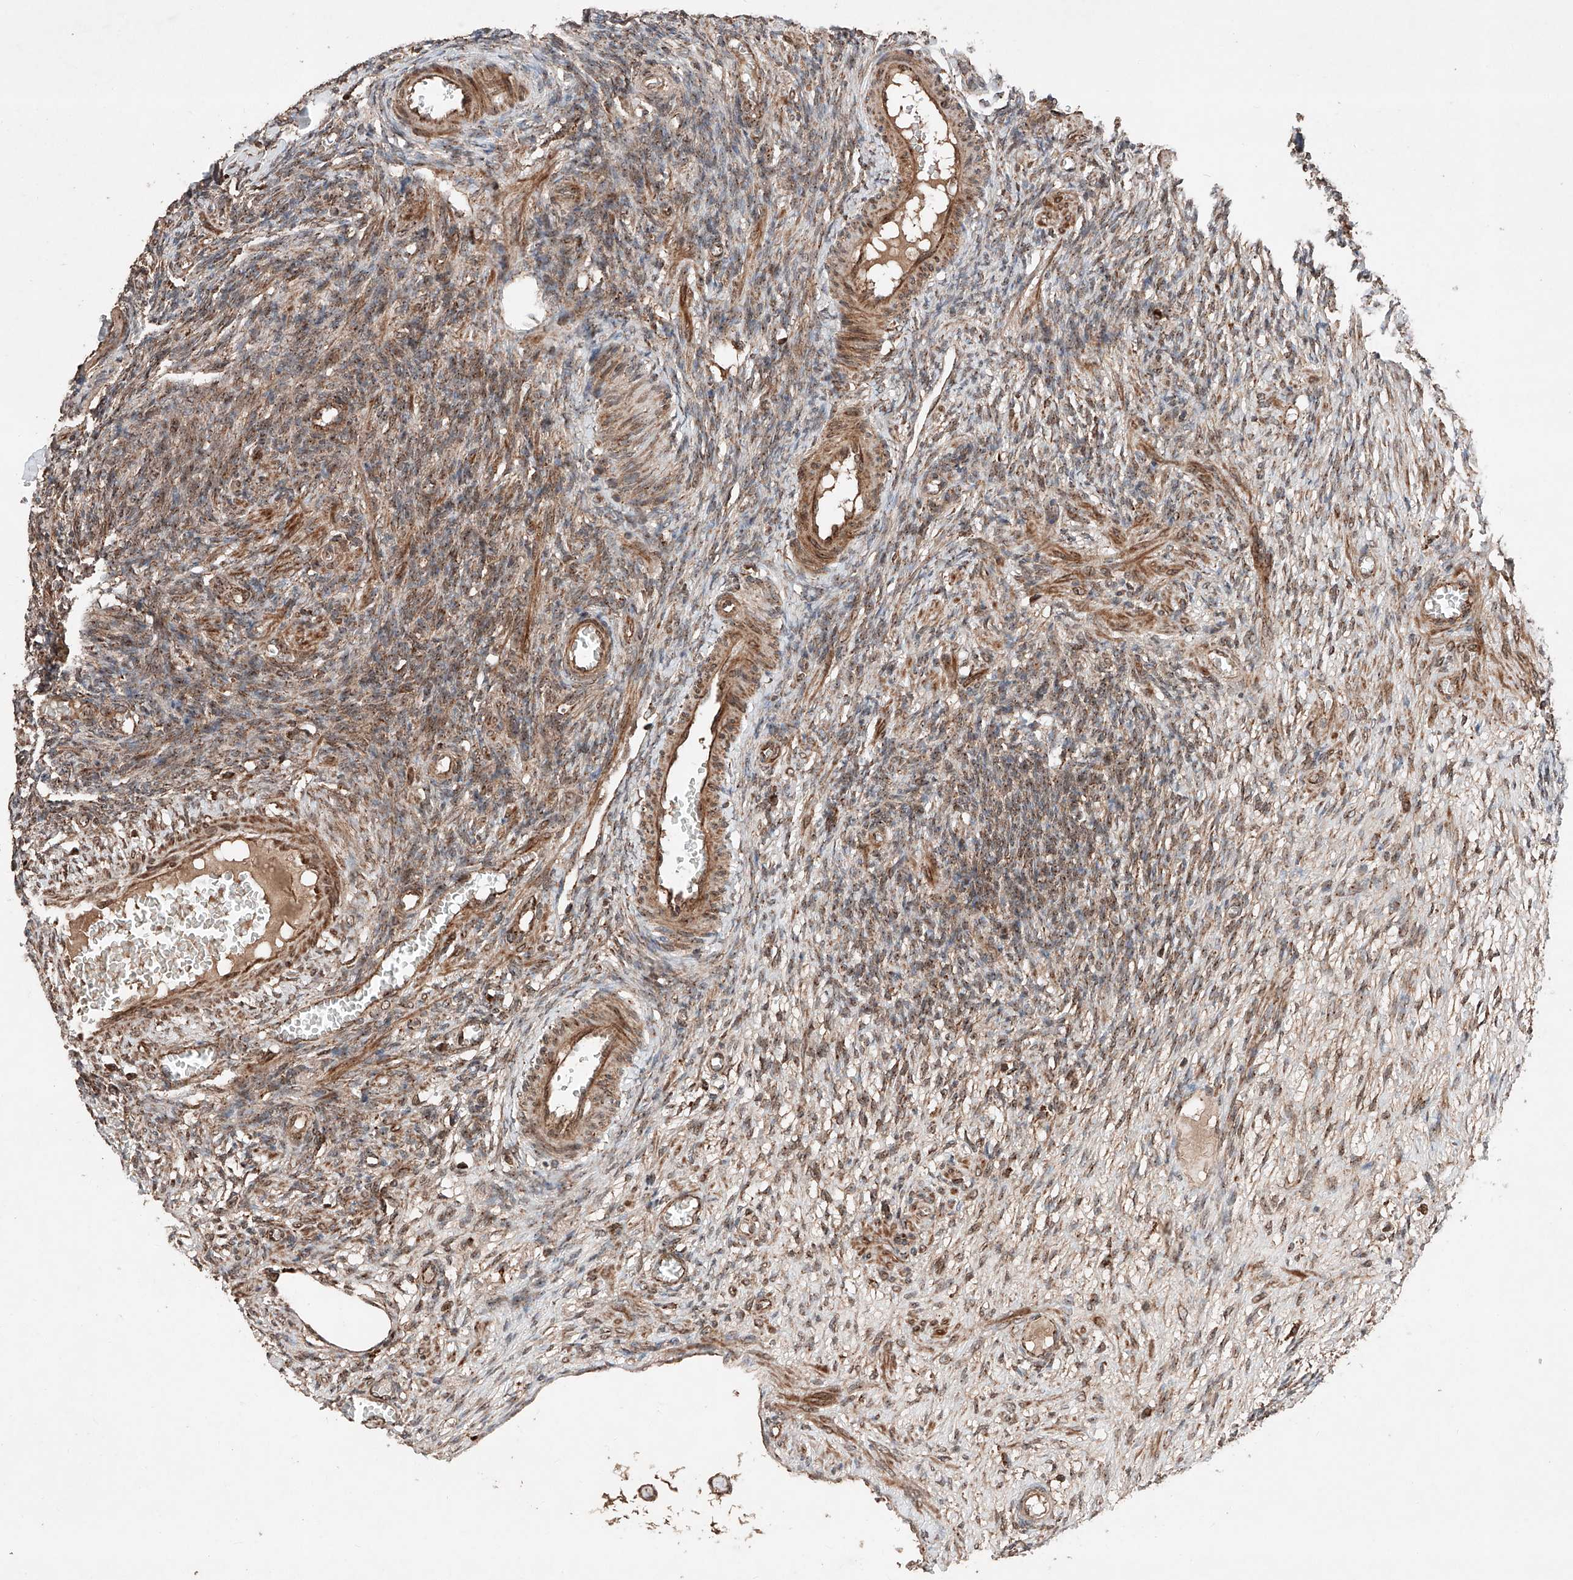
{"staining": {"intensity": "strong", "quantity": ">75%", "location": "cytoplasmic/membranous"}, "tissue": "ovary", "cell_type": "Follicle cells", "image_type": "normal", "snomed": [{"axis": "morphology", "description": "Normal tissue, NOS"}, {"axis": "topography", "description": "Ovary"}], "caption": "Approximately >75% of follicle cells in unremarkable ovary reveal strong cytoplasmic/membranous protein staining as visualized by brown immunohistochemical staining.", "gene": "ZSCAN29", "patient": {"sex": "female", "age": 27}}